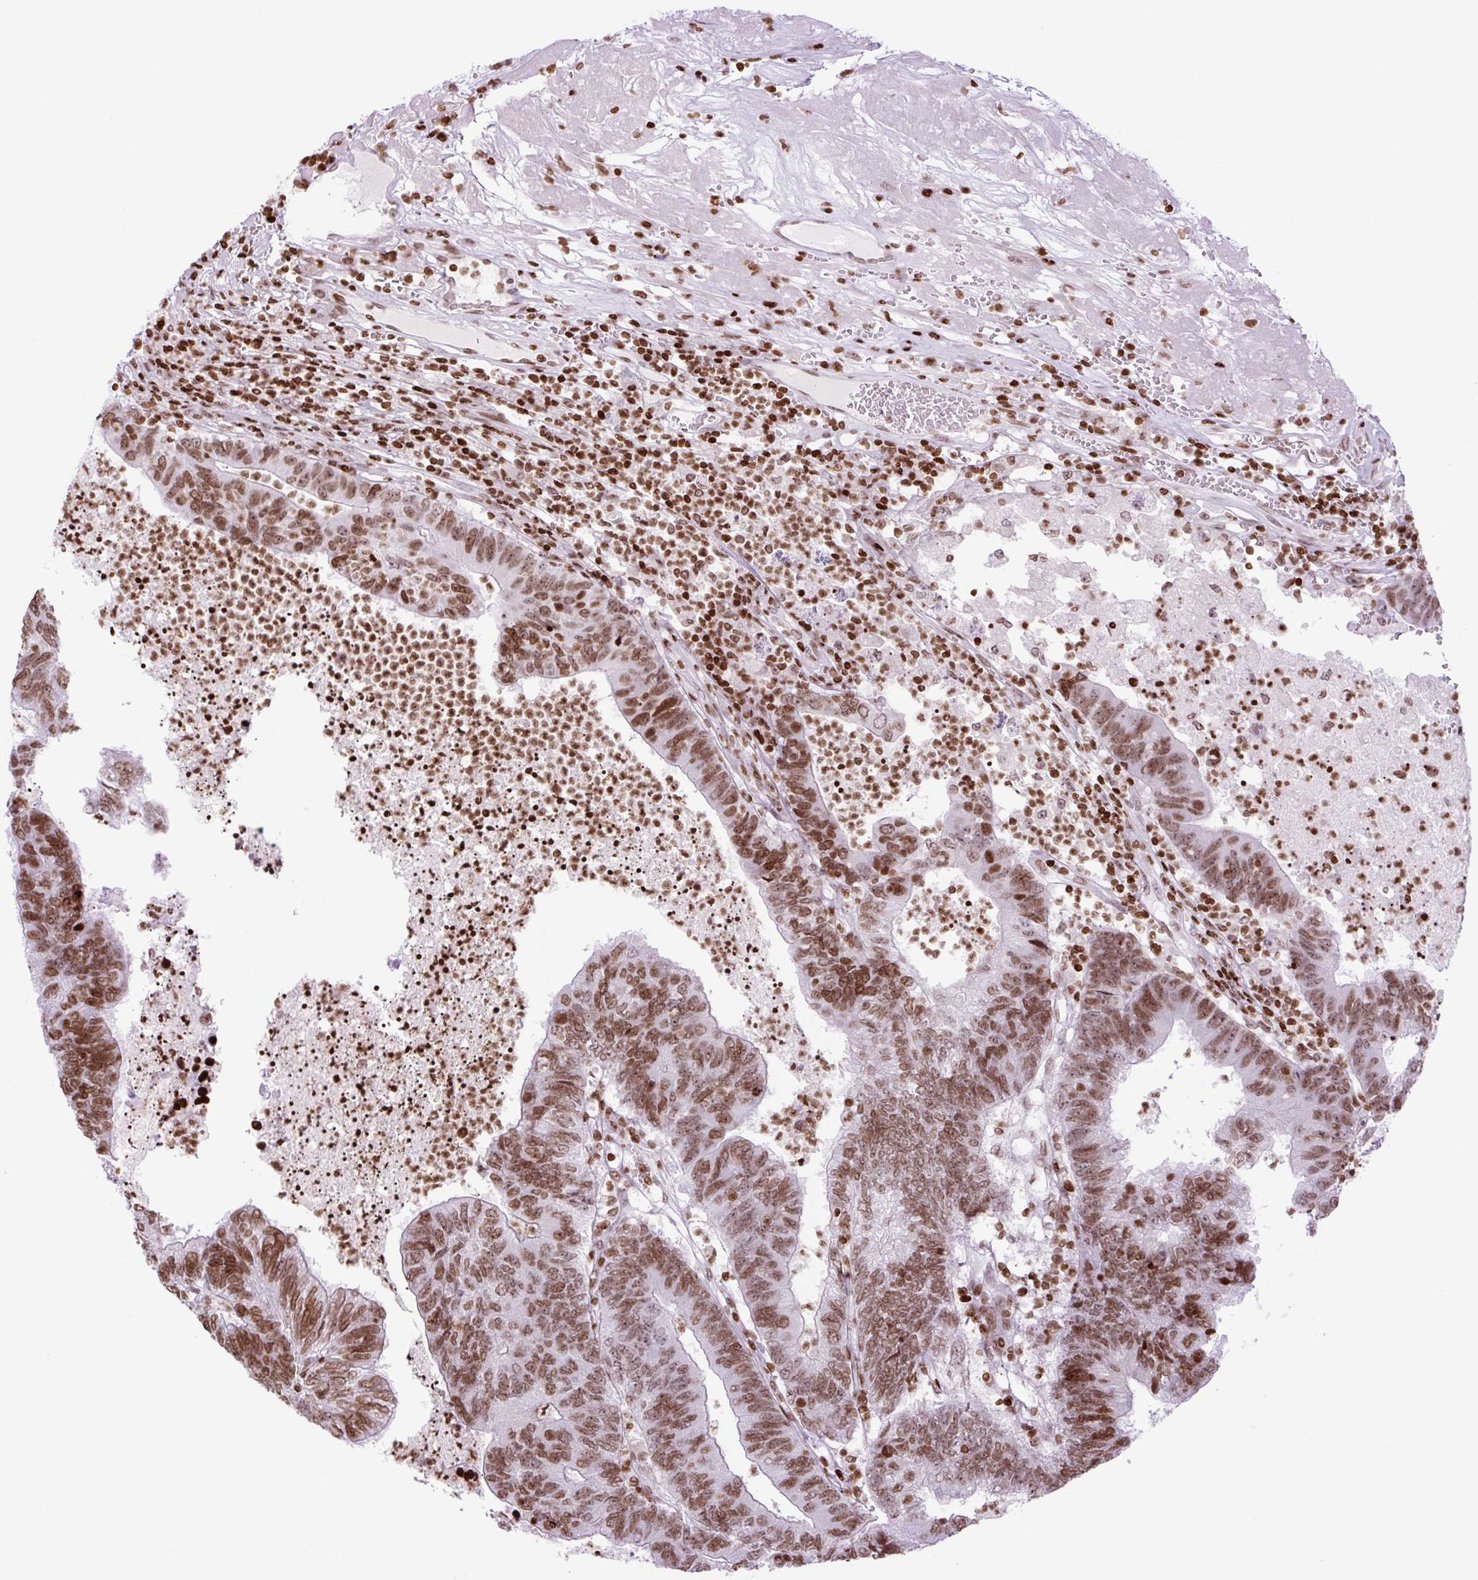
{"staining": {"intensity": "moderate", "quantity": ">75%", "location": "nuclear"}, "tissue": "colorectal cancer", "cell_type": "Tumor cells", "image_type": "cancer", "snomed": [{"axis": "morphology", "description": "Adenocarcinoma, NOS"}, {"axis": "topography", "description": "Colon"}], "caption": "DAB immunohistochemical staining of human colorectal adenocarcinoma shows moderate nuclear protein positivity in approximately >75% of tumor cells.", "gene": "H1-3", "patient": {"sex": "female", "age": 48}}